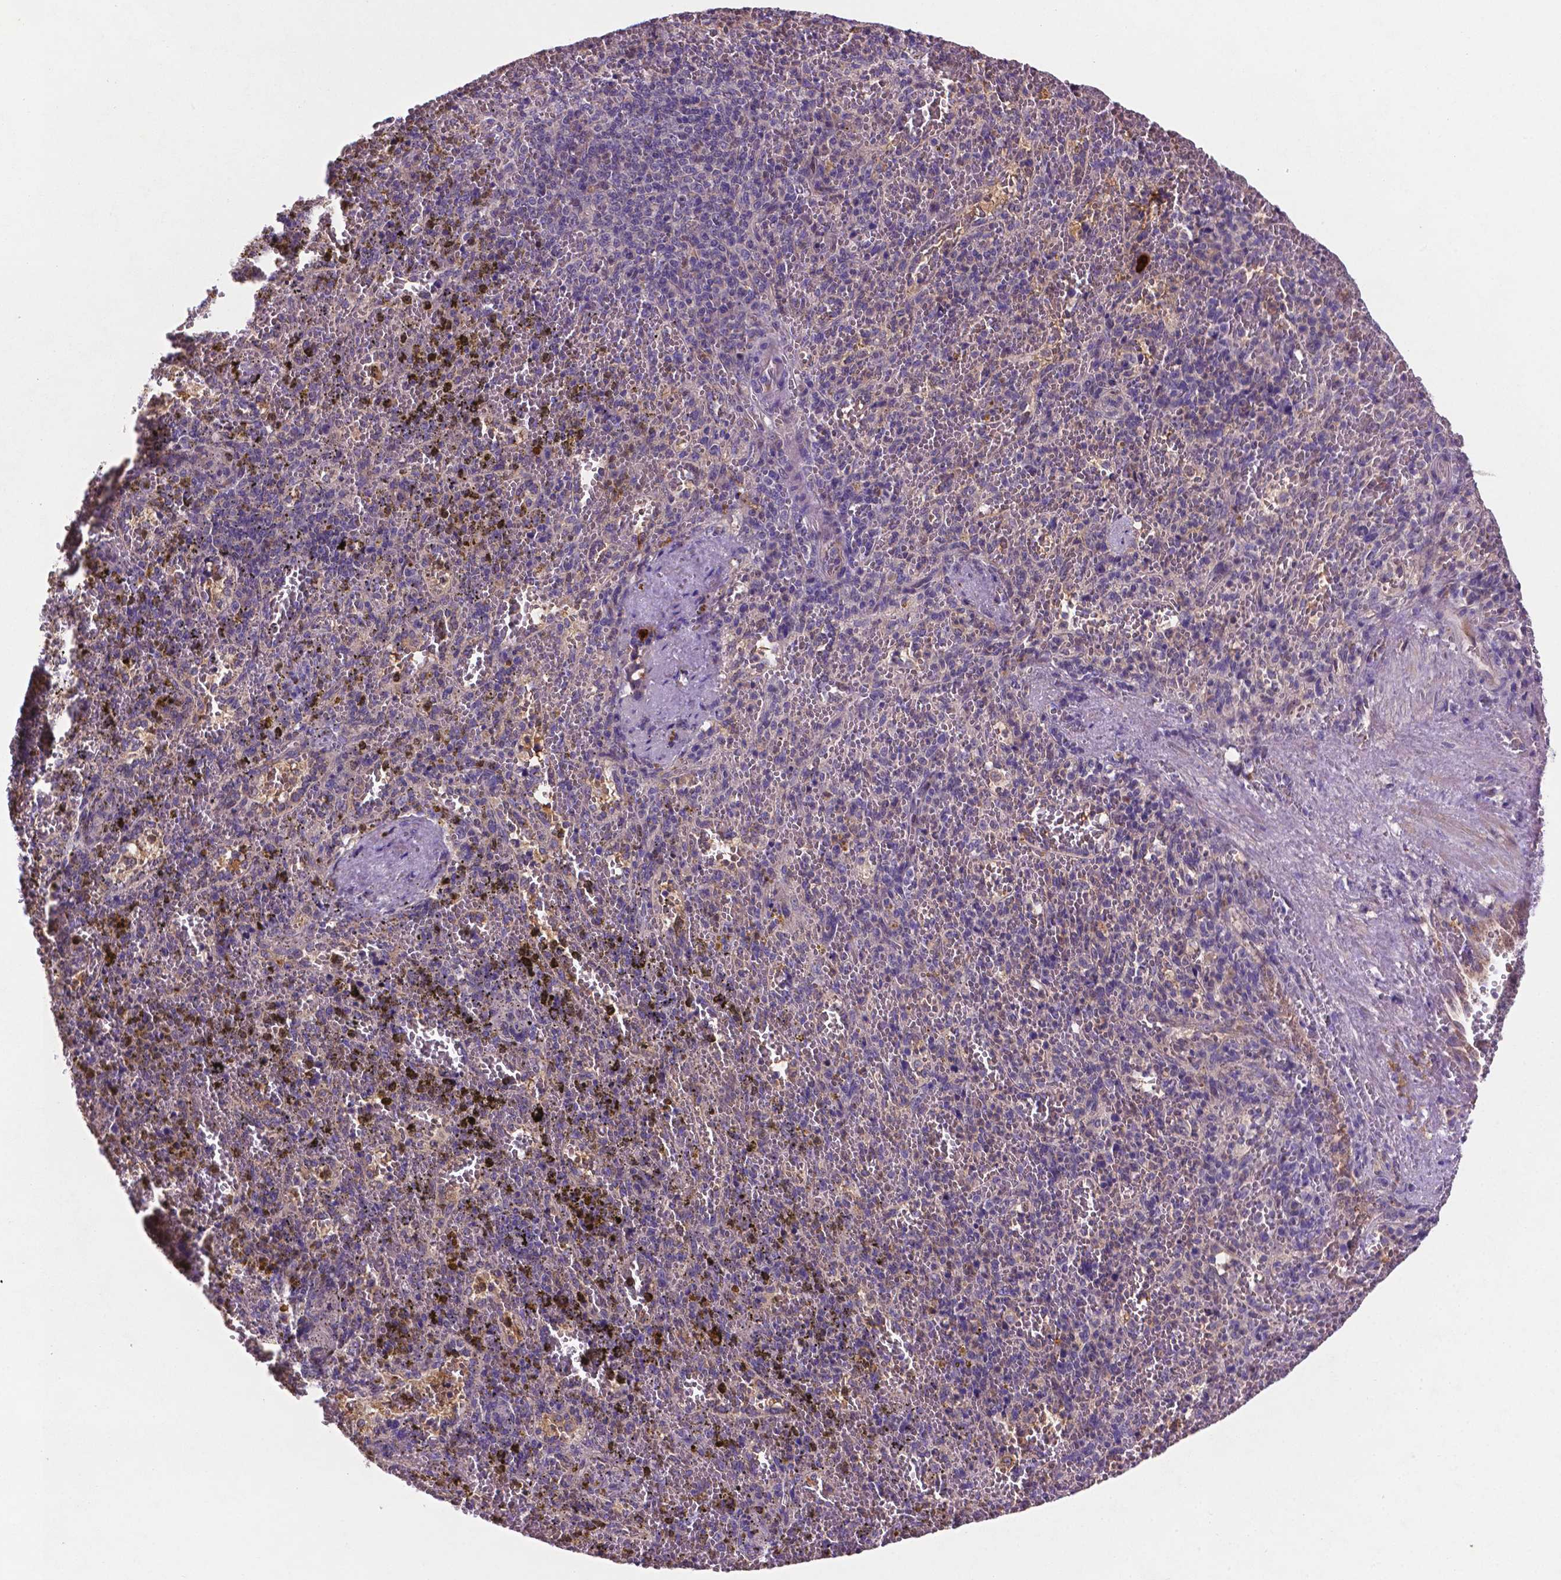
{"staining": {"intensity": "negative", "quantity": "none", "location": "none"}, "tissue": "spleen", "cell_type": "Cells in red pulp", "image_type": "normal", "snomed": [{"axis": "morphology", "description": "Normal tissue, NOS"}, {"axis": "topography", "description": "Spleen"}], "caption": "Immunohistochemistry of unremarkable spleen displays no expression in cells in red pulp.", "gene": "TM4SF20", "patient": {"sex": "female", "age": 50}}